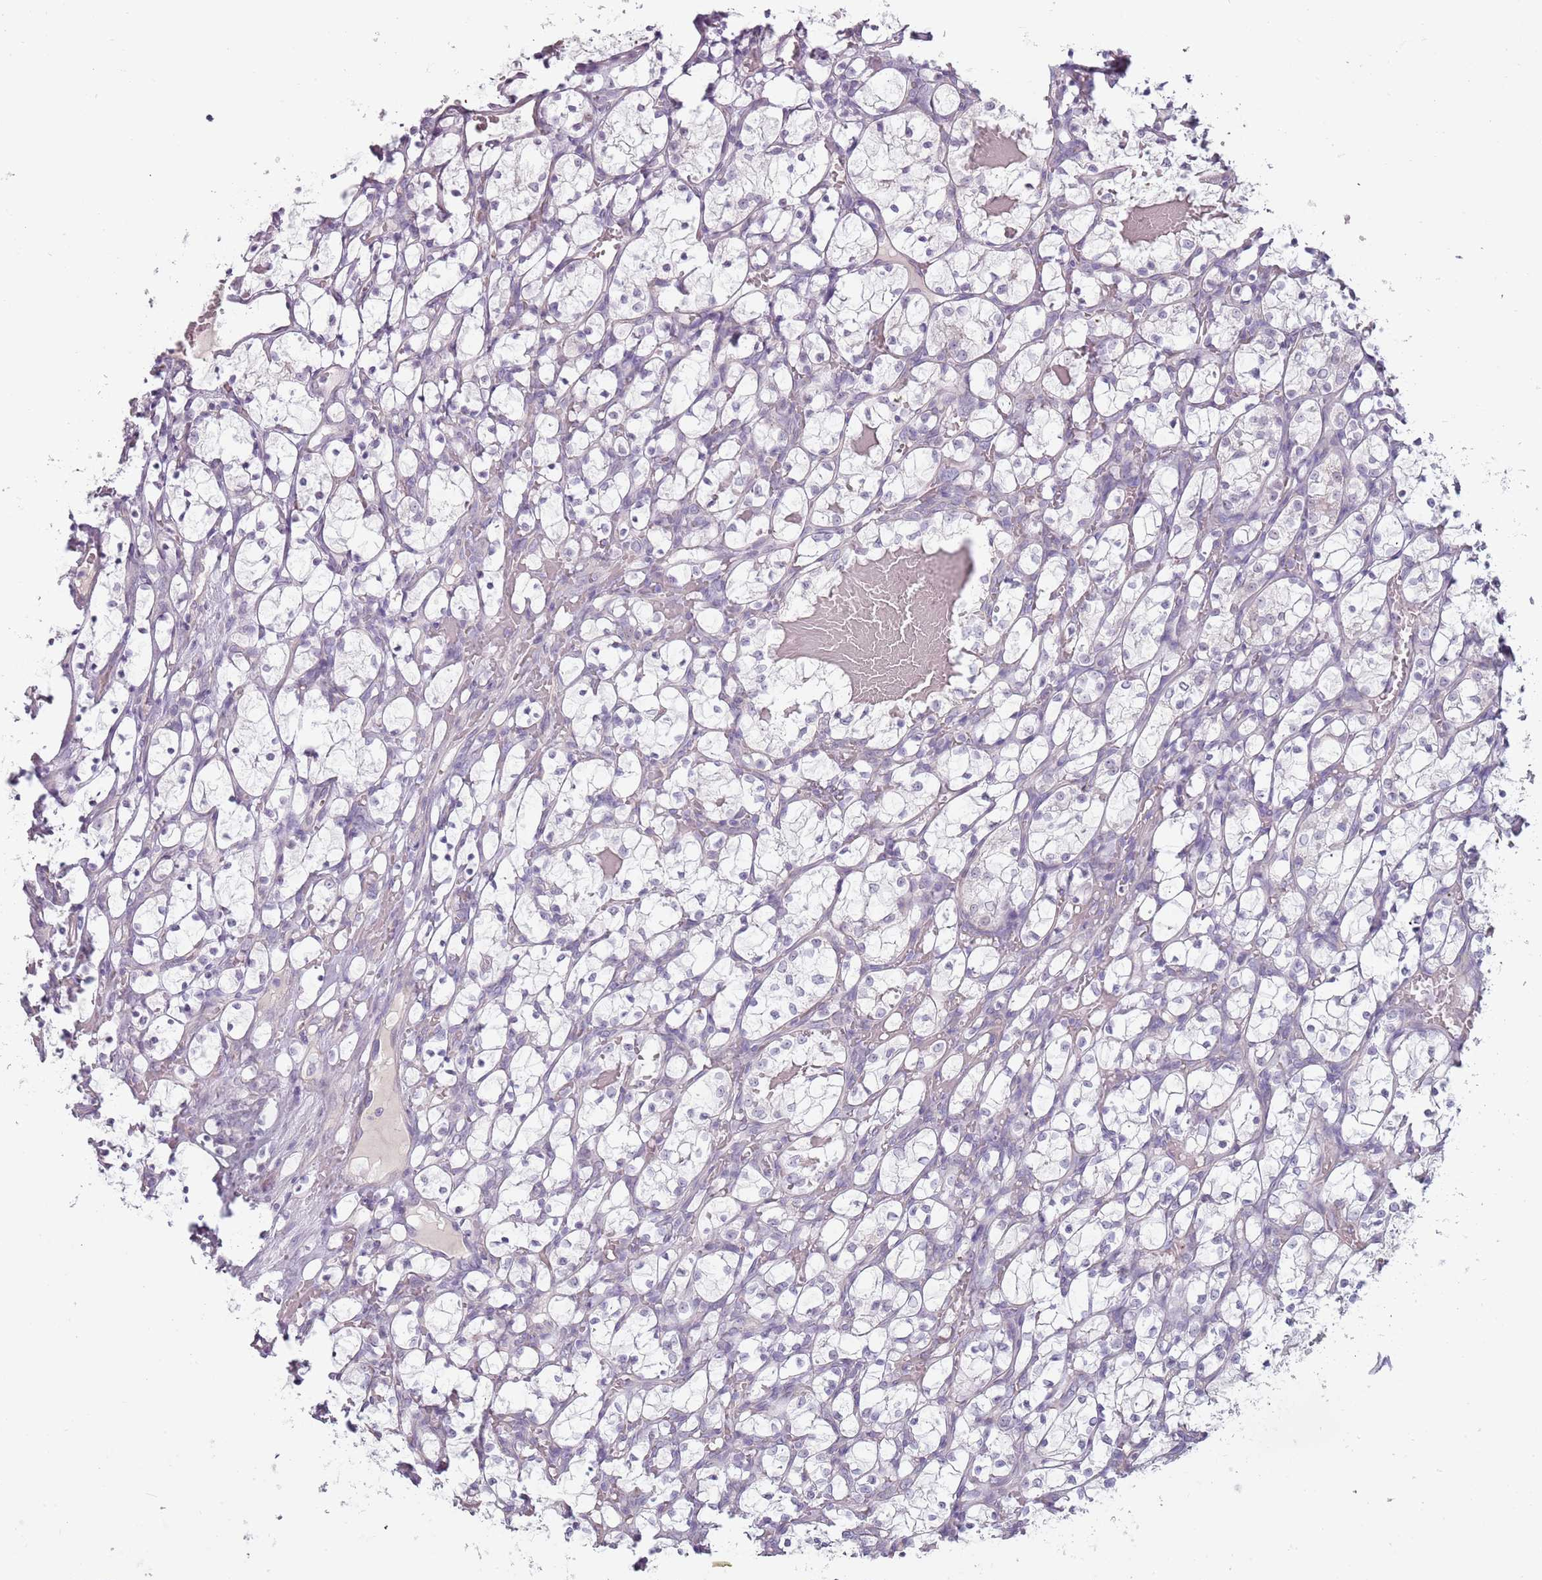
{"staining": {"intensity": "negative", "quantity": "none", "location": "none"}, "tissue": "renal cancer", "cell_type": "Tumor cells", "image_type": "cancer", "snomed": [{"axis": "morphology", "description": "Adenocarcinoma, NOS"}, {"axis": "topography", "description": "Kidney"}], "caption": "This is an immunohistochemistry (IHC) histopathology image of human renal cancer. There is no staining in tumor cells.", "gene": "RFX2", "patient": {"sex": "female", "age": 69}}